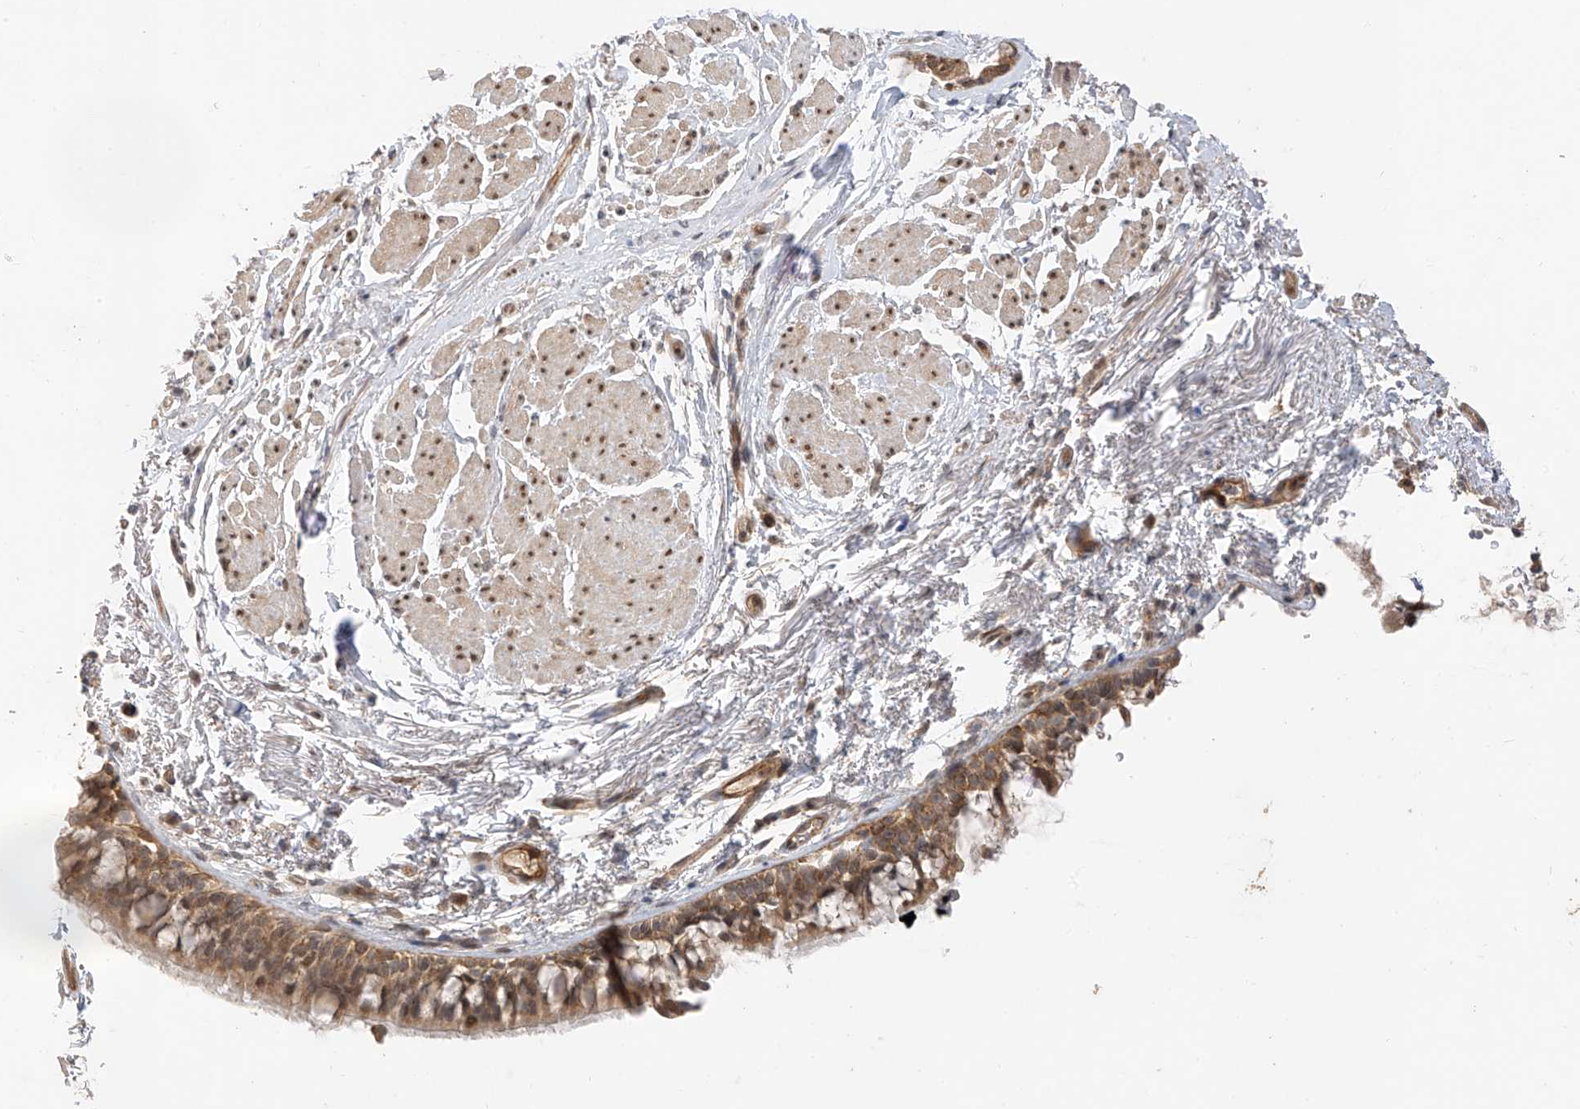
{"staining": {"intensity": "moderate", "quantity": "25%-75%", "location": "cytoplasmic/membranous,nuclear"}, "tissue": "bronchus", "cell_type": "Respiratory epithelial cells", "image_type": "normal", "snomed": [{"axis": "morphology", "description": "Normal tissue, NOS"}, {"axis": "topography", "description": "Cartilage tissue"}, {"axis": "topography", "description": "Bronchus"}], "caption": "Respiratory epithelial cells reveal medium levels of moderate cytoplasmic/membranous,nuclear staining in approximately 25%-75% of cells in unremarkable human bronchus.", "gene": "MRTFA", "patient": {"sex": "female", "age": 73}}